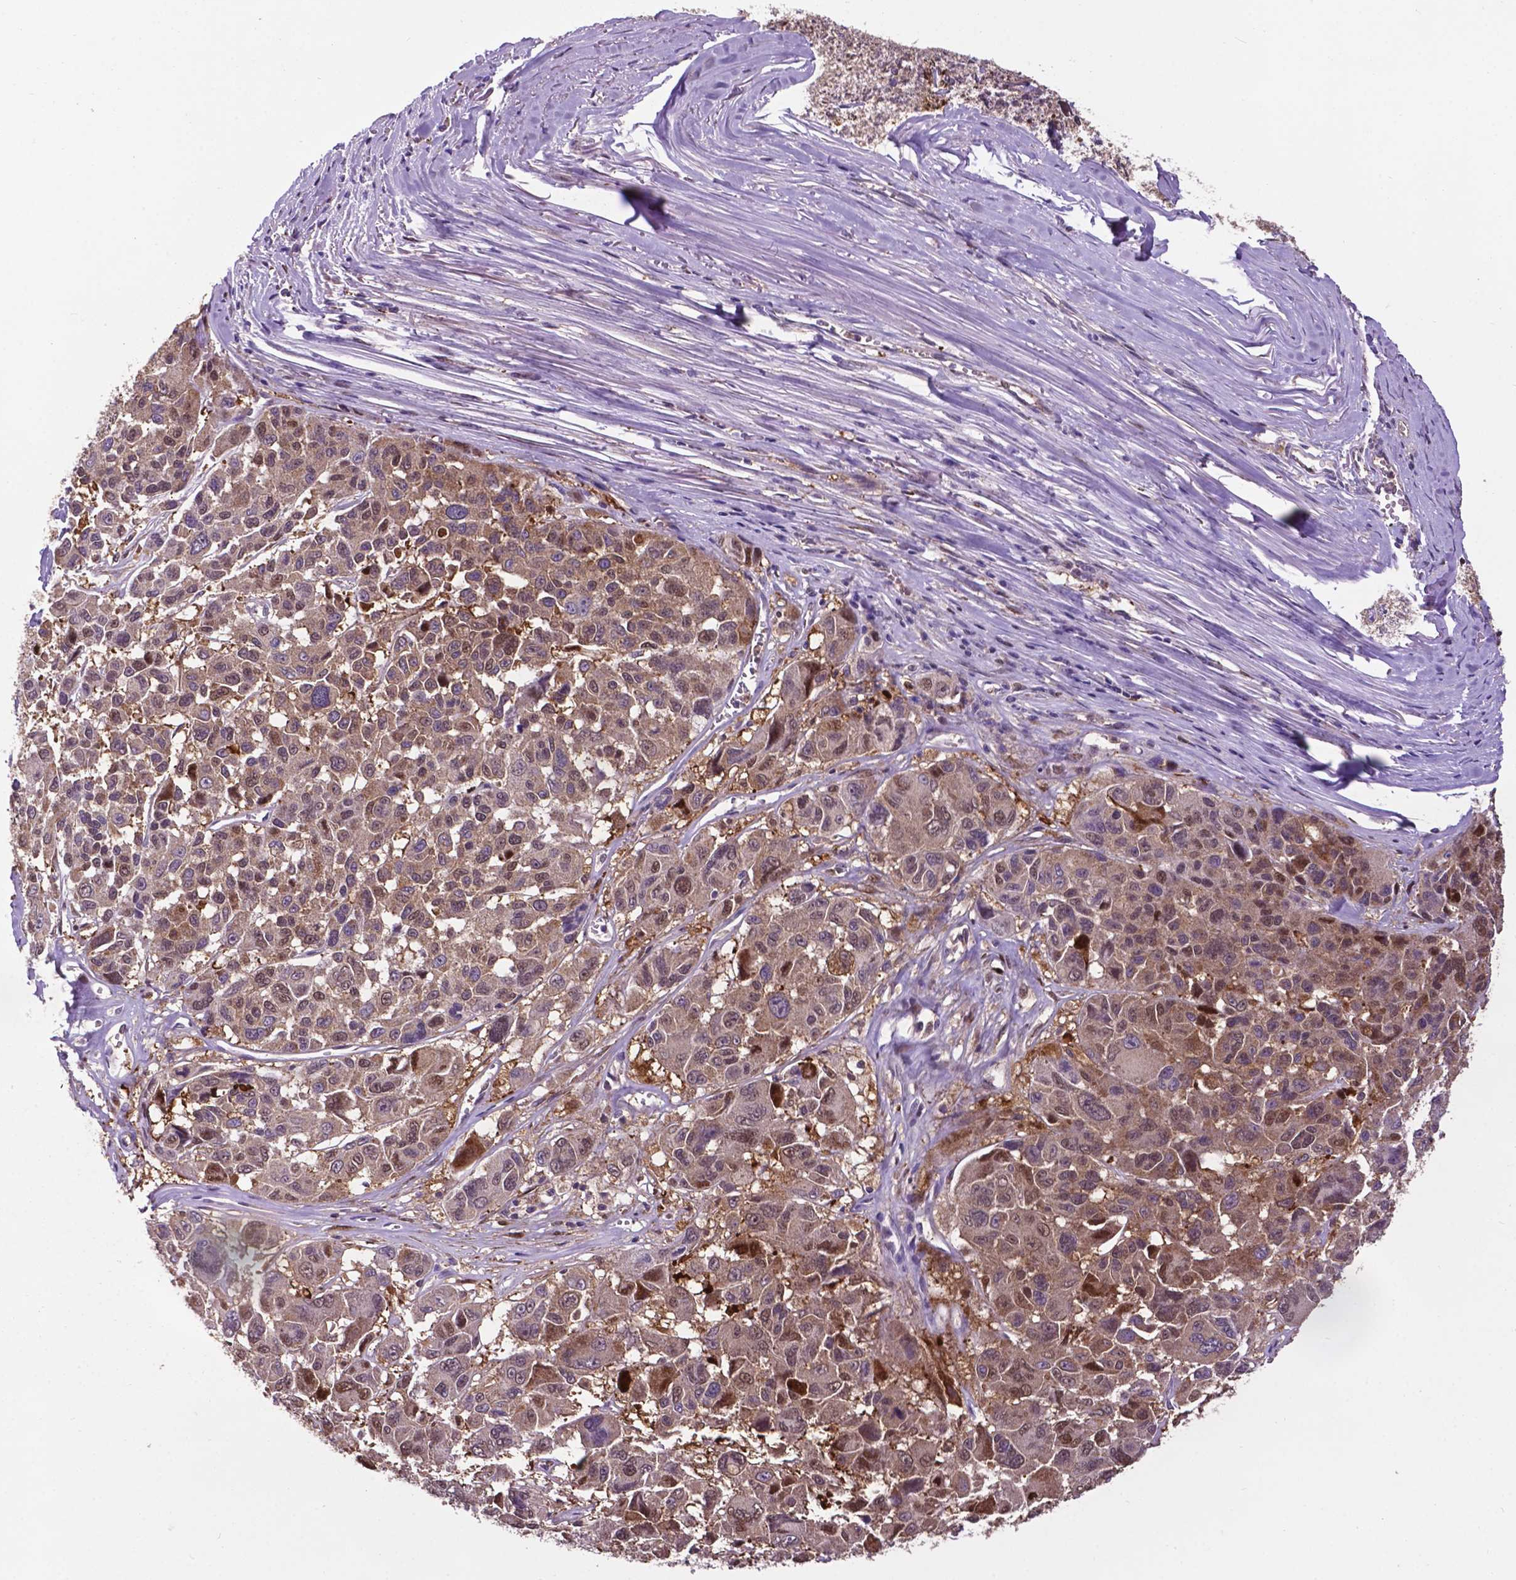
{"staining": {"intensity": "weak", "quantity": "25%-75%", "location": "cytoplasmic/membranous"}, "tissue": "melanoma", "cell_type": "Tumor cells", "image_type": "cancer", "snomed": [{"axis": "morphology", "description": "Malignant melanoma, NOS"}, {"axis": "topography", "description": "Skin"}], "caption": "Approximately 25%-75% of tumor cells in human malignant melanoma reveal weak cytoplasmic/membranous protein positivity as visualized by brown immunohistochemical staining.", "gene": "SMAD3", "patient": {"sex": "female", "age": 66}}